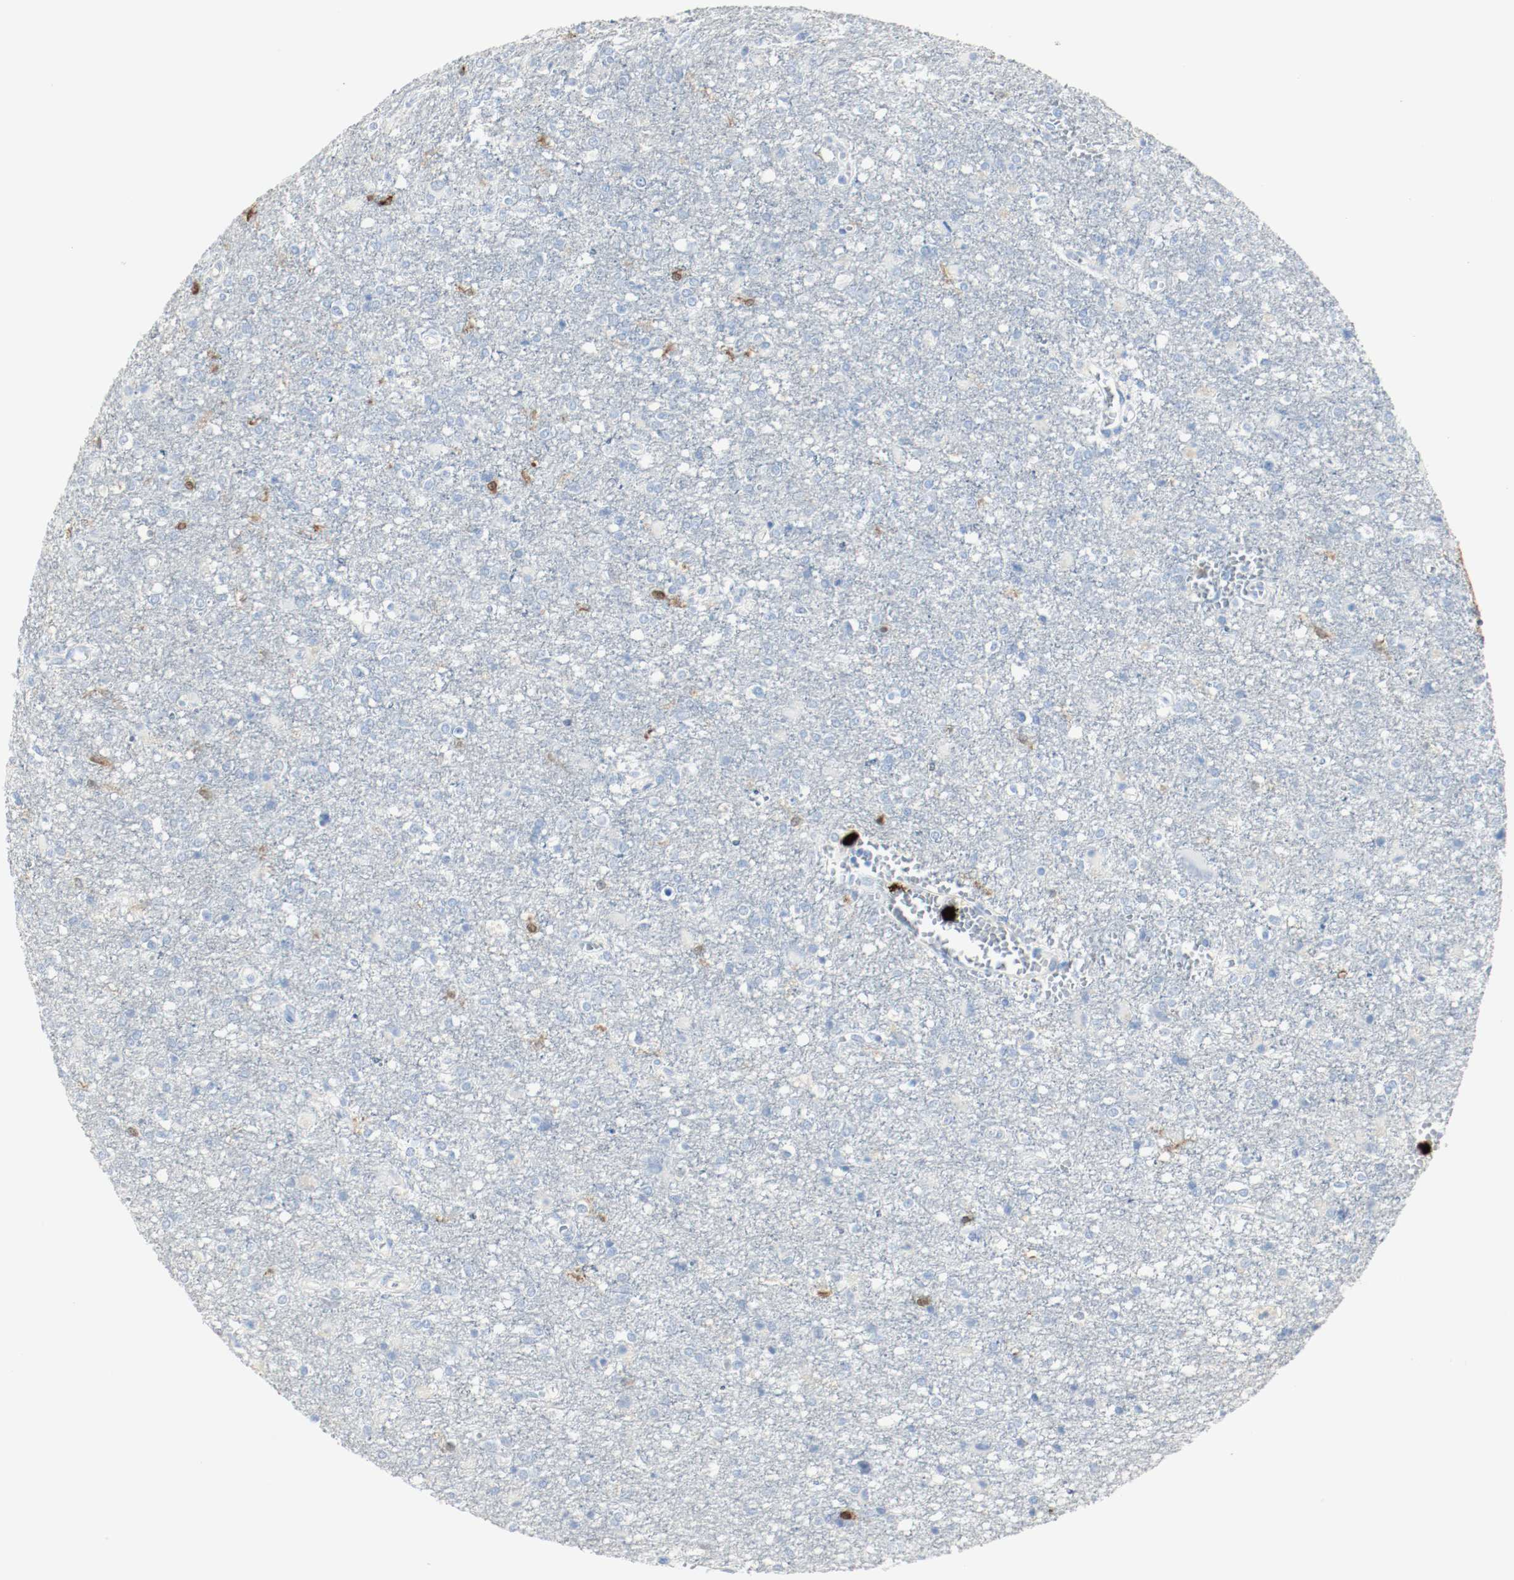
{"staining": {"intensity": "negative", "quantity": "none", "location": "none"}, "tissue": "glioma", "cell_type": "Tumor cells", "image_type": "cancer", "snomed": [{"axis": "morphology", "description": "Glioma, malignant, High grade"}, {"axis": "topography", "description": "Cerebral cortex"}], "caption": "An immunohistochemistry photomicrograph of glioma is shown. There is no staining in tumor cells of glioma.", "gene": "S100A9", "patient": {"sex": "male", "age": 76}}